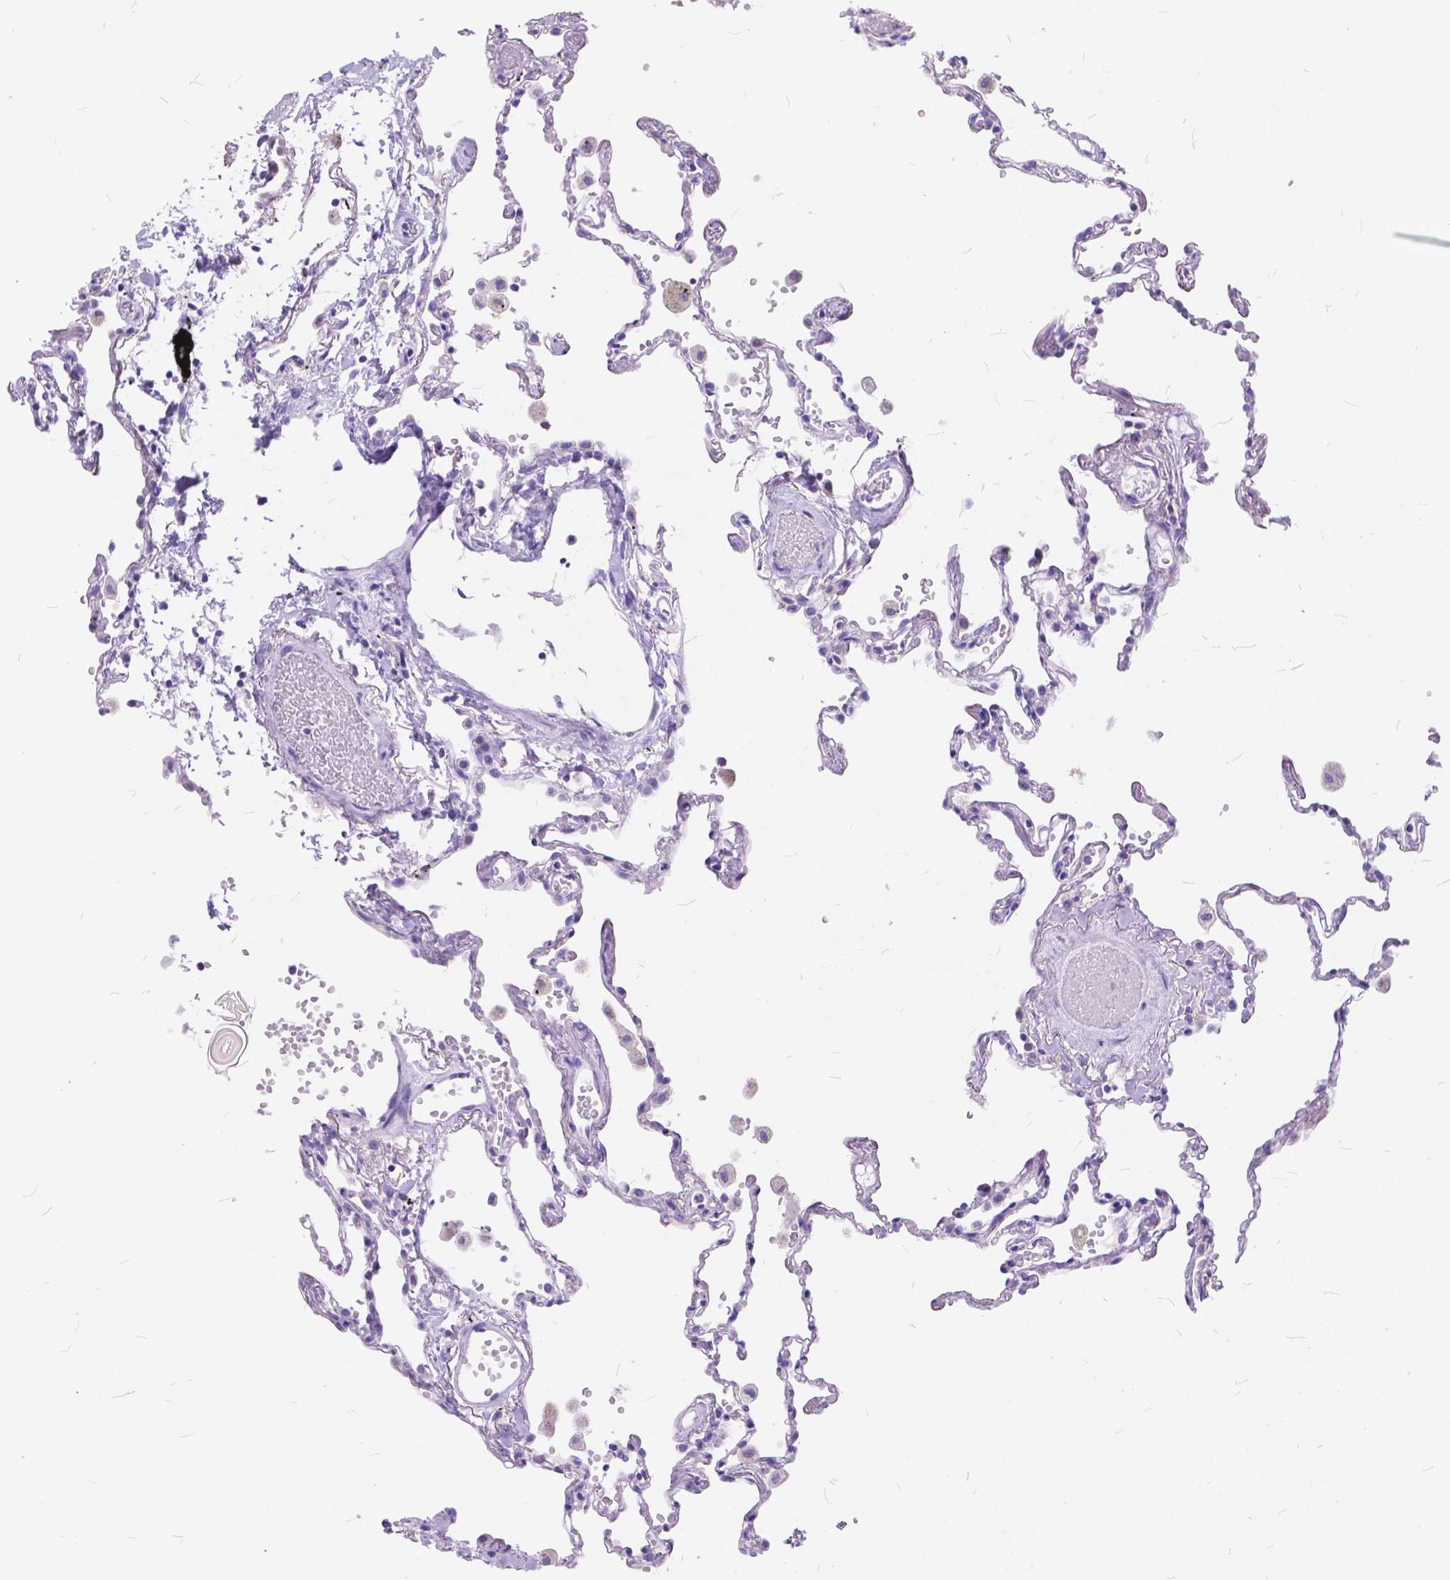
{"staining": {"intensity": "negative", "quantity": "none", "location": "none"}, "tissue": "lung", "cell_type": "Alveolar cells", "image_type": "normal", "snomed": [{"axis": "morphology", "description": "Normal tissue, NOS"}, {"axis": "topography", "description": "Lung"}], "caption": "Immunohistochemistry micrograph of unremarkable lung: human lung stained with DAB (3,3'-diaminobenzidine) exhibits no significant protein staining in alveolar cells.", "gene": "FOXL2", "patient": {"sex": "female", "age": 67}}